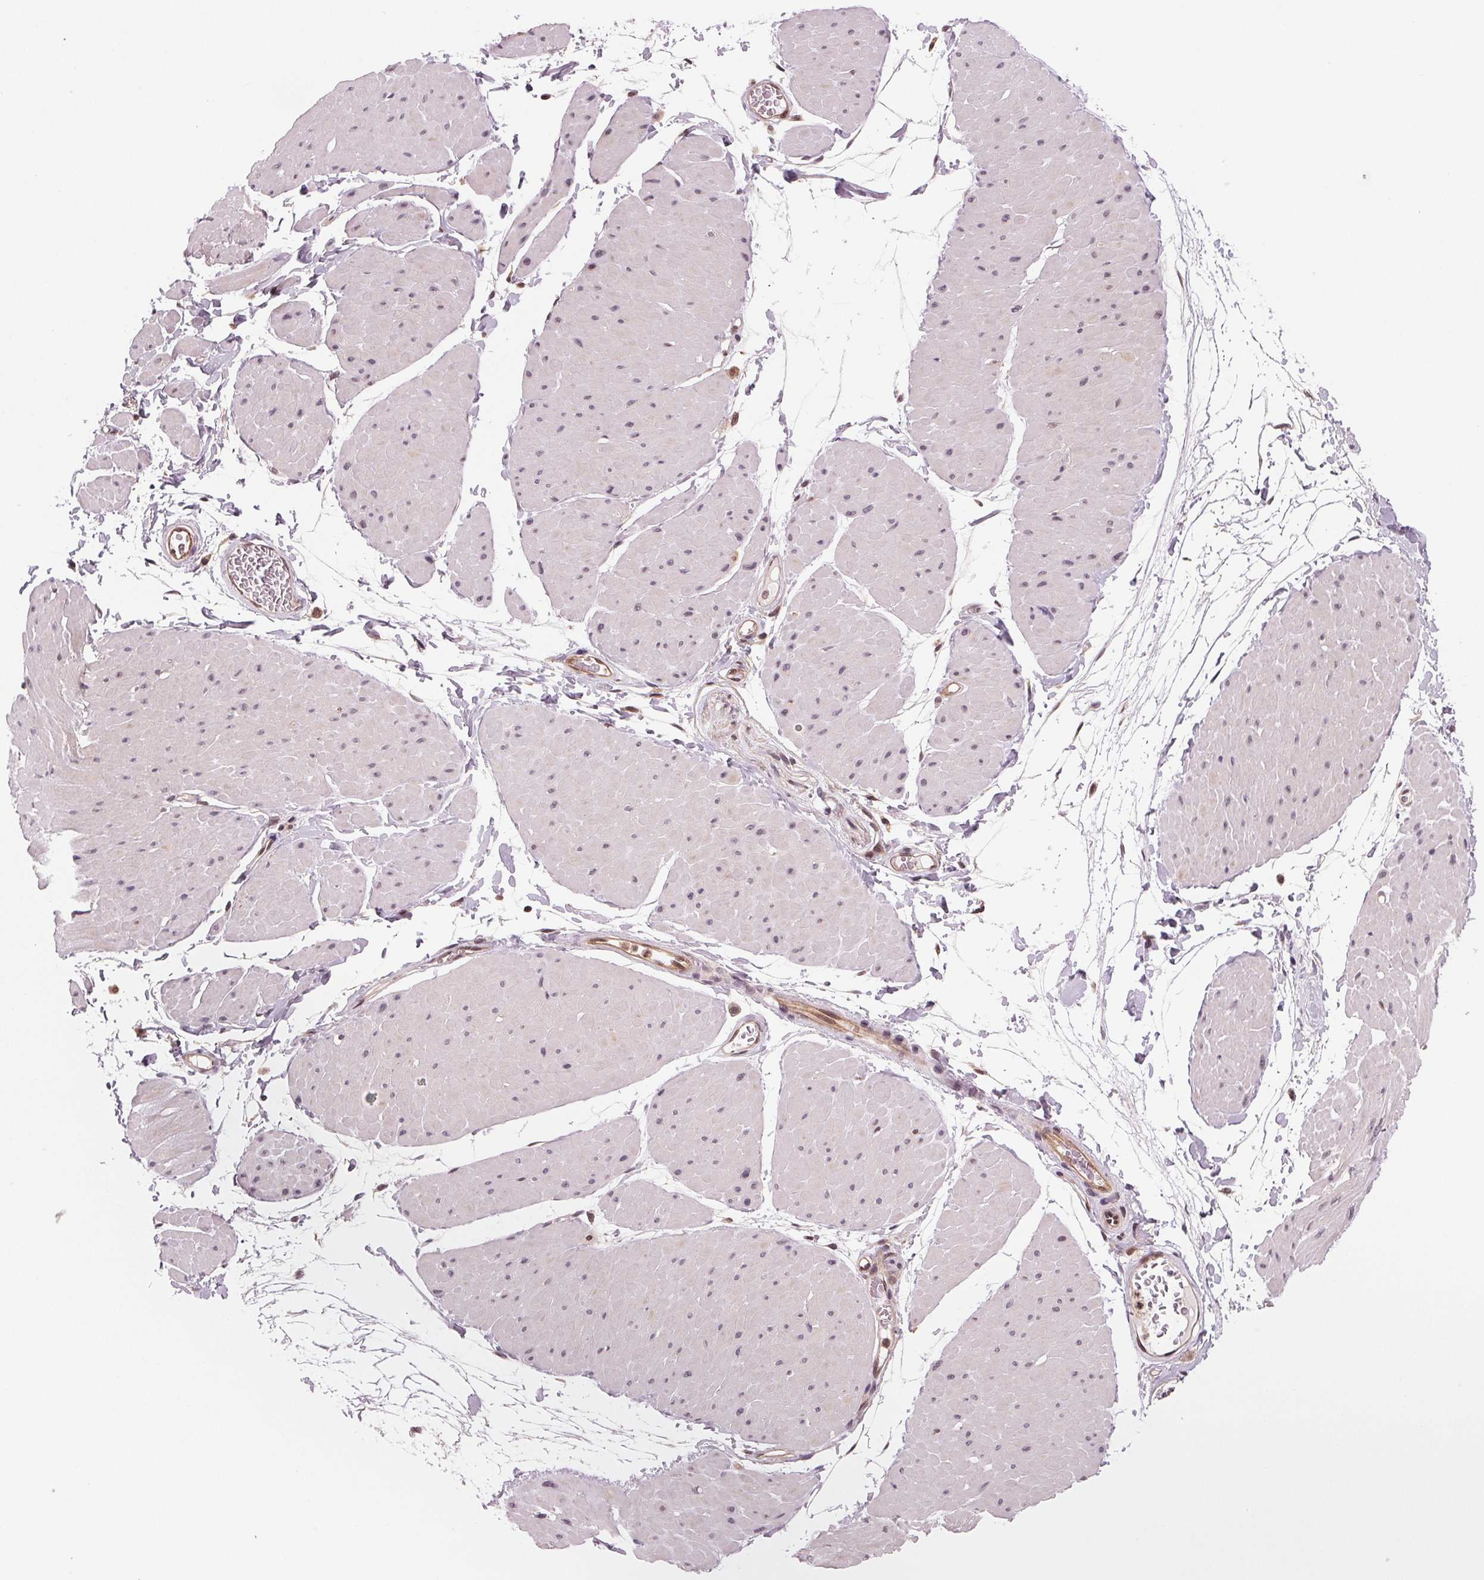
{"staining": {"intensity": "moderate", "quantity": "<25%", "location": "cytoplasmic/membranous,nuclear"}, "tissue": "adipose tissue", "cell_type": "Adipocytes", "image_type": "normal", "snomed": [{"axis": "morphology", "description": "Normal tissue, NOS"}, {"axis": "topography", "description": "Smooth muscle"}, {"axis": "topography", "description": "Peripheral nerve tissue"}], "caption": "Adipocytes show moderate cytoplasmic/membranous,nuclear positivity in about <25% of cells in benign adipose tissue. (Brightfield microscopy of DAB IHC at high magnification).", "gene": "STAT3", "patient": {"sex": "male", "age": 58}}